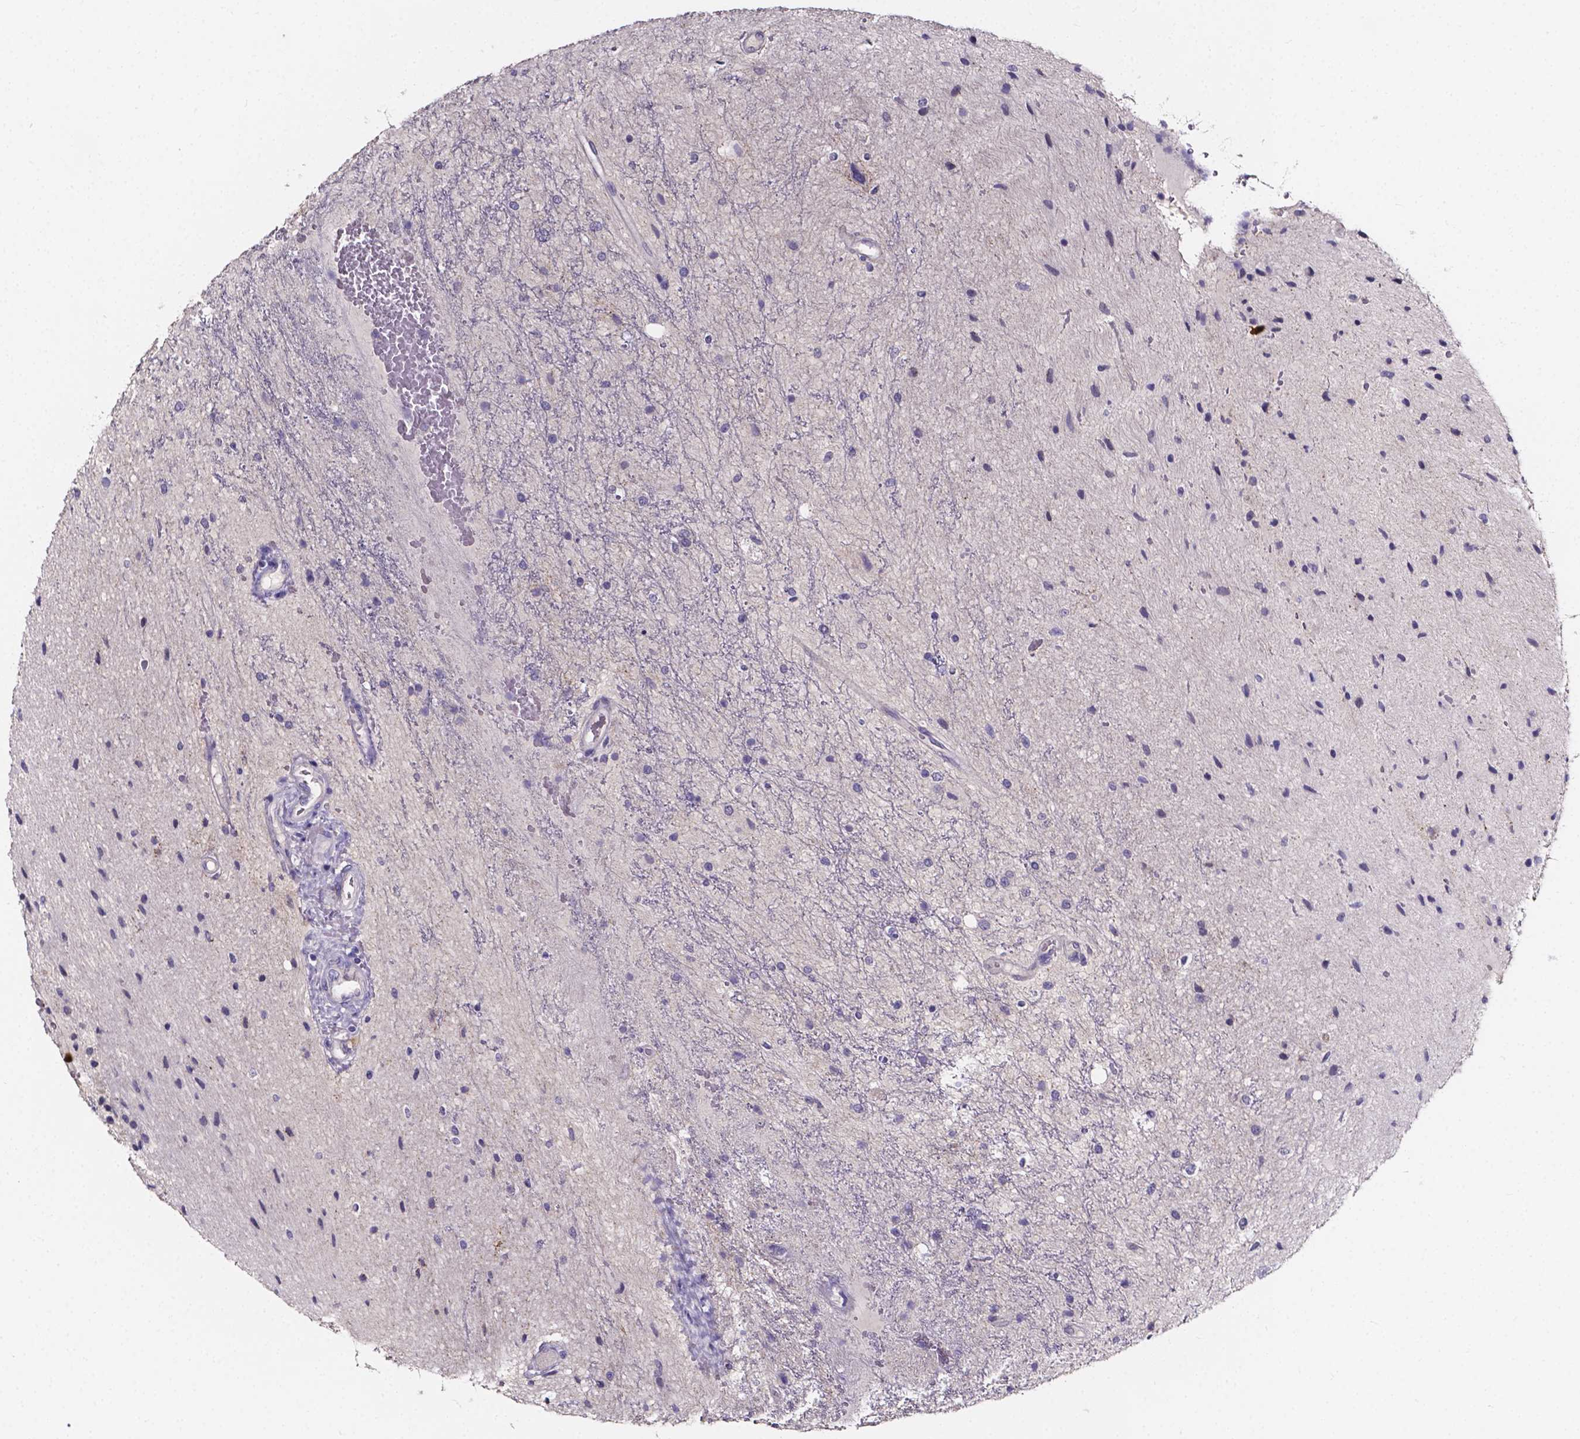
{"staining": {"intensity": "negative", "quantity": "none", "location": "none"}, "tissue": "glioma", "cell_type": "Tumor cells", "image_type": "cancer", "snomed": [{"axis": "morphology", "description": "Glioma, malignant, Low grade"}, {"axis": "topography", "description": "Cerebellum"}], "caption": "Tumor cells are negative for protein expression in human malignant glioma (low-grade).", "gene": "SPOCD1", "patient": {"sex": "female", "age": 14}}